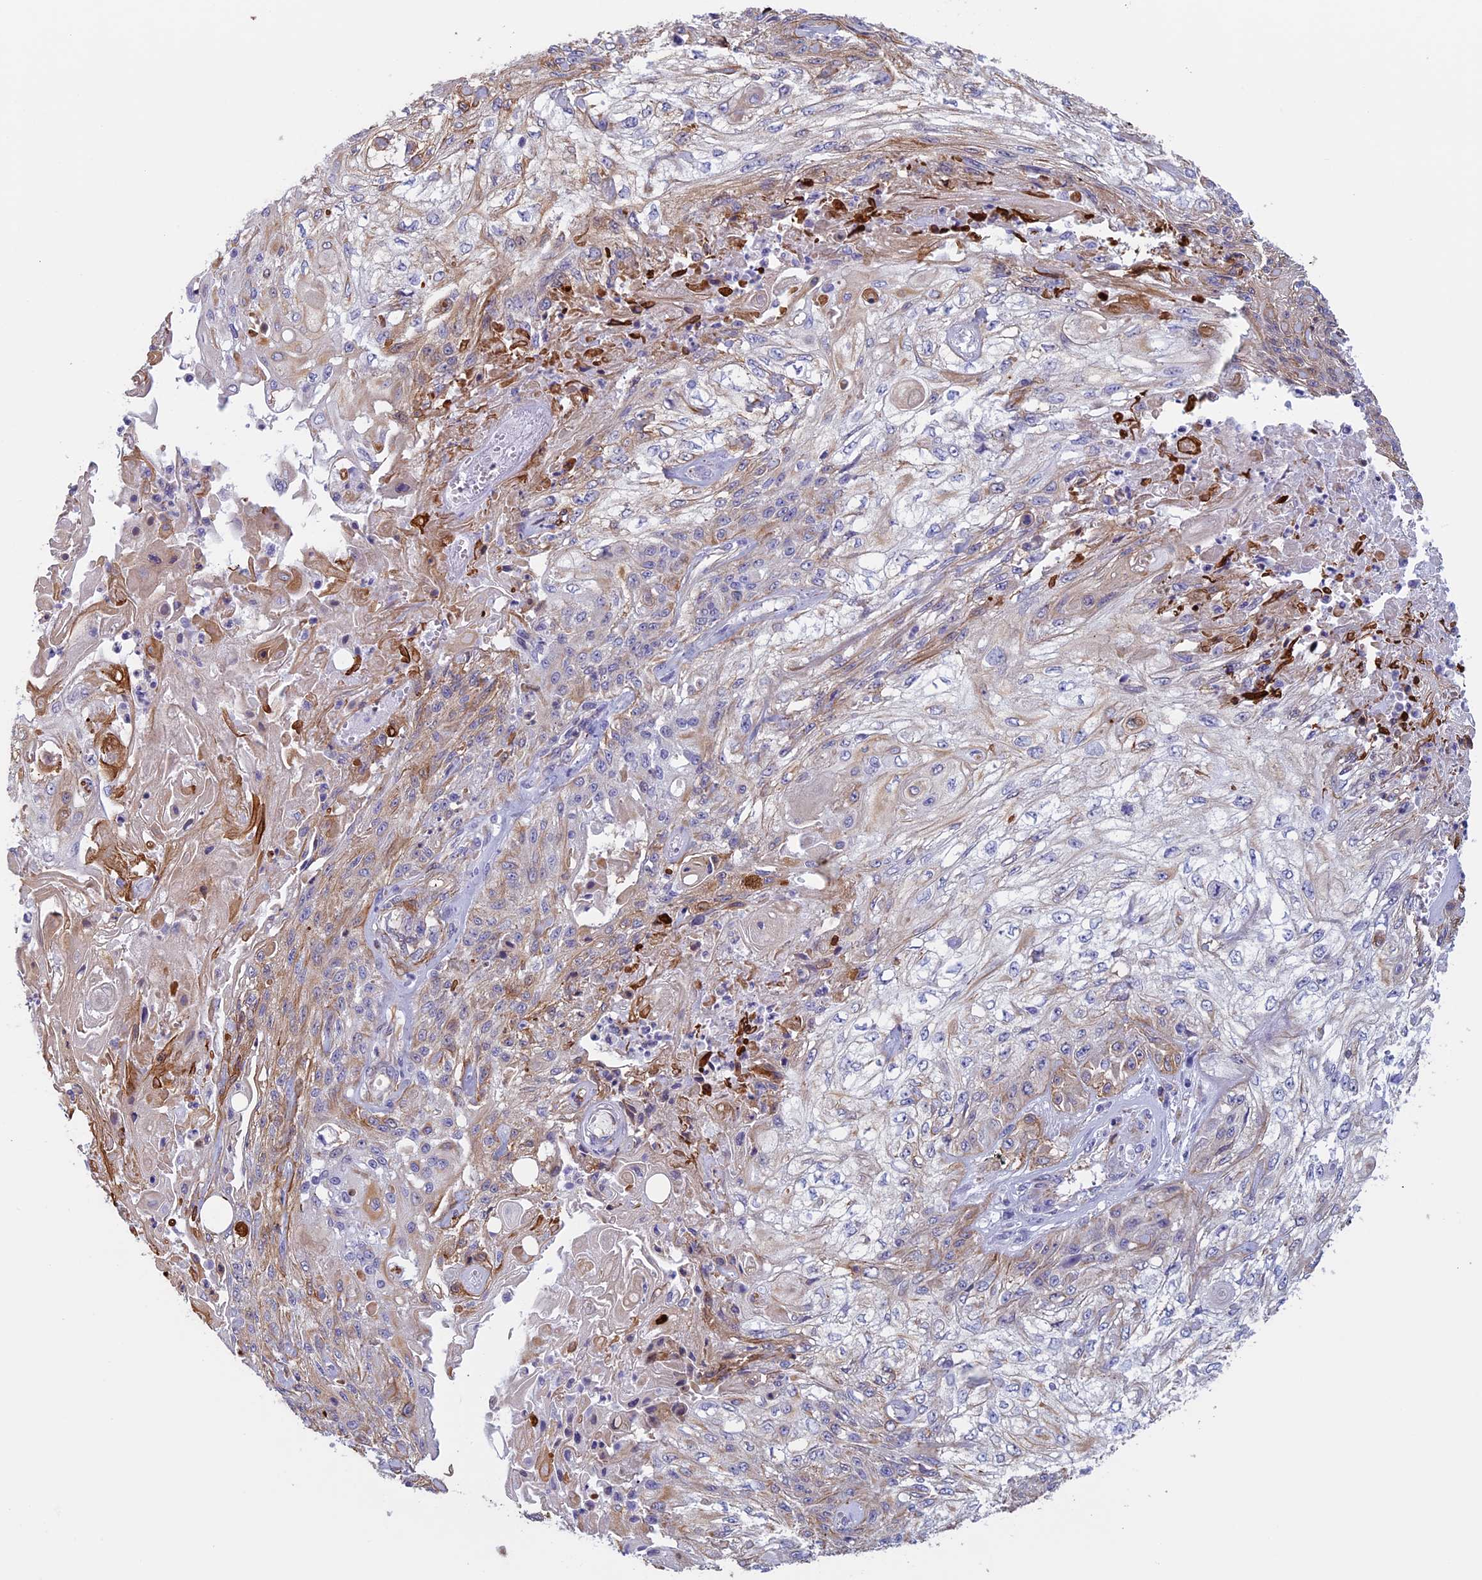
{"staining": {"intensity": "weak", "quantity": "<25%", "location": "cytoplasmic/membranous"}, "tissue": "skin cancer", "cell_type": "Tumor cells", "image_type": "cancer", "snomed": [{"axis": "morphology", "description": "Squamous cell carcinoma, NOS"}, {"axis": "morphology", "description": "Squamous cell carcinoma, metastatic, NOS"}, {"axis": "topography", "description": "Skin"}, {"axis": "topography", "description": "Lymph node"}], "caption": "This is an IHC micrograph of skin metastatic squamous cell carcinoma. There is no expression in tumor cells.", "gene": "ANGPTL2", "patient": {"sex": "male", "age": 75}}